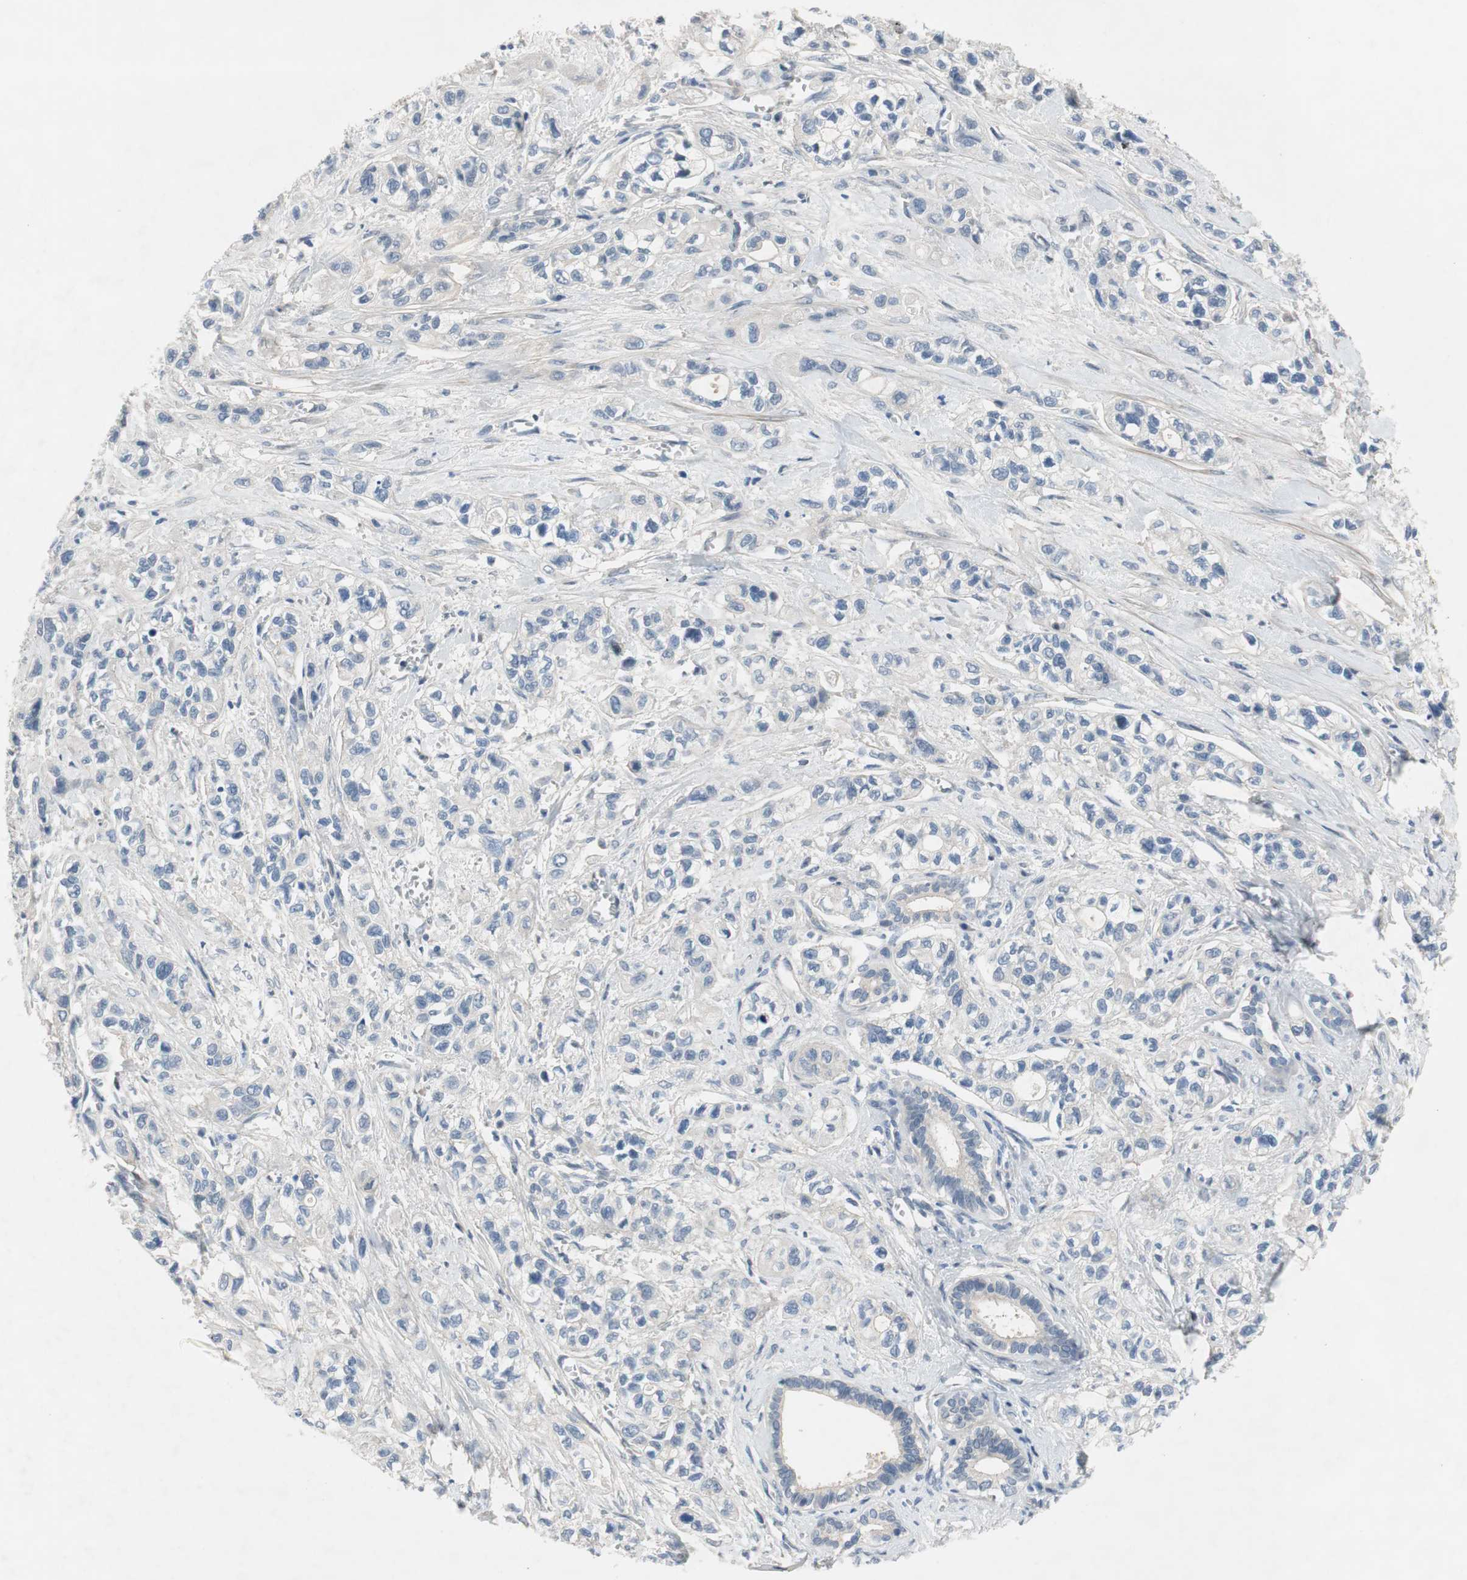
{"staining": {"intensity": "negative", "quantity": "none", "location": "none"}, "tissue": "pancreatic cancer", "cell_type": "Tumor cells", "image_type": "cancer", "snomed": [{"axis": "morphology", "description": "Adenocarcinoma, NOS"}, {"axis": "topography", "description": "Pancreas"}], "caption": "The IHC micrograph has no significant expression in tumor cells of pancreatic cancer tissue.", "gene": "TACR3", "patient": {"sex": "male", "age": 74}}